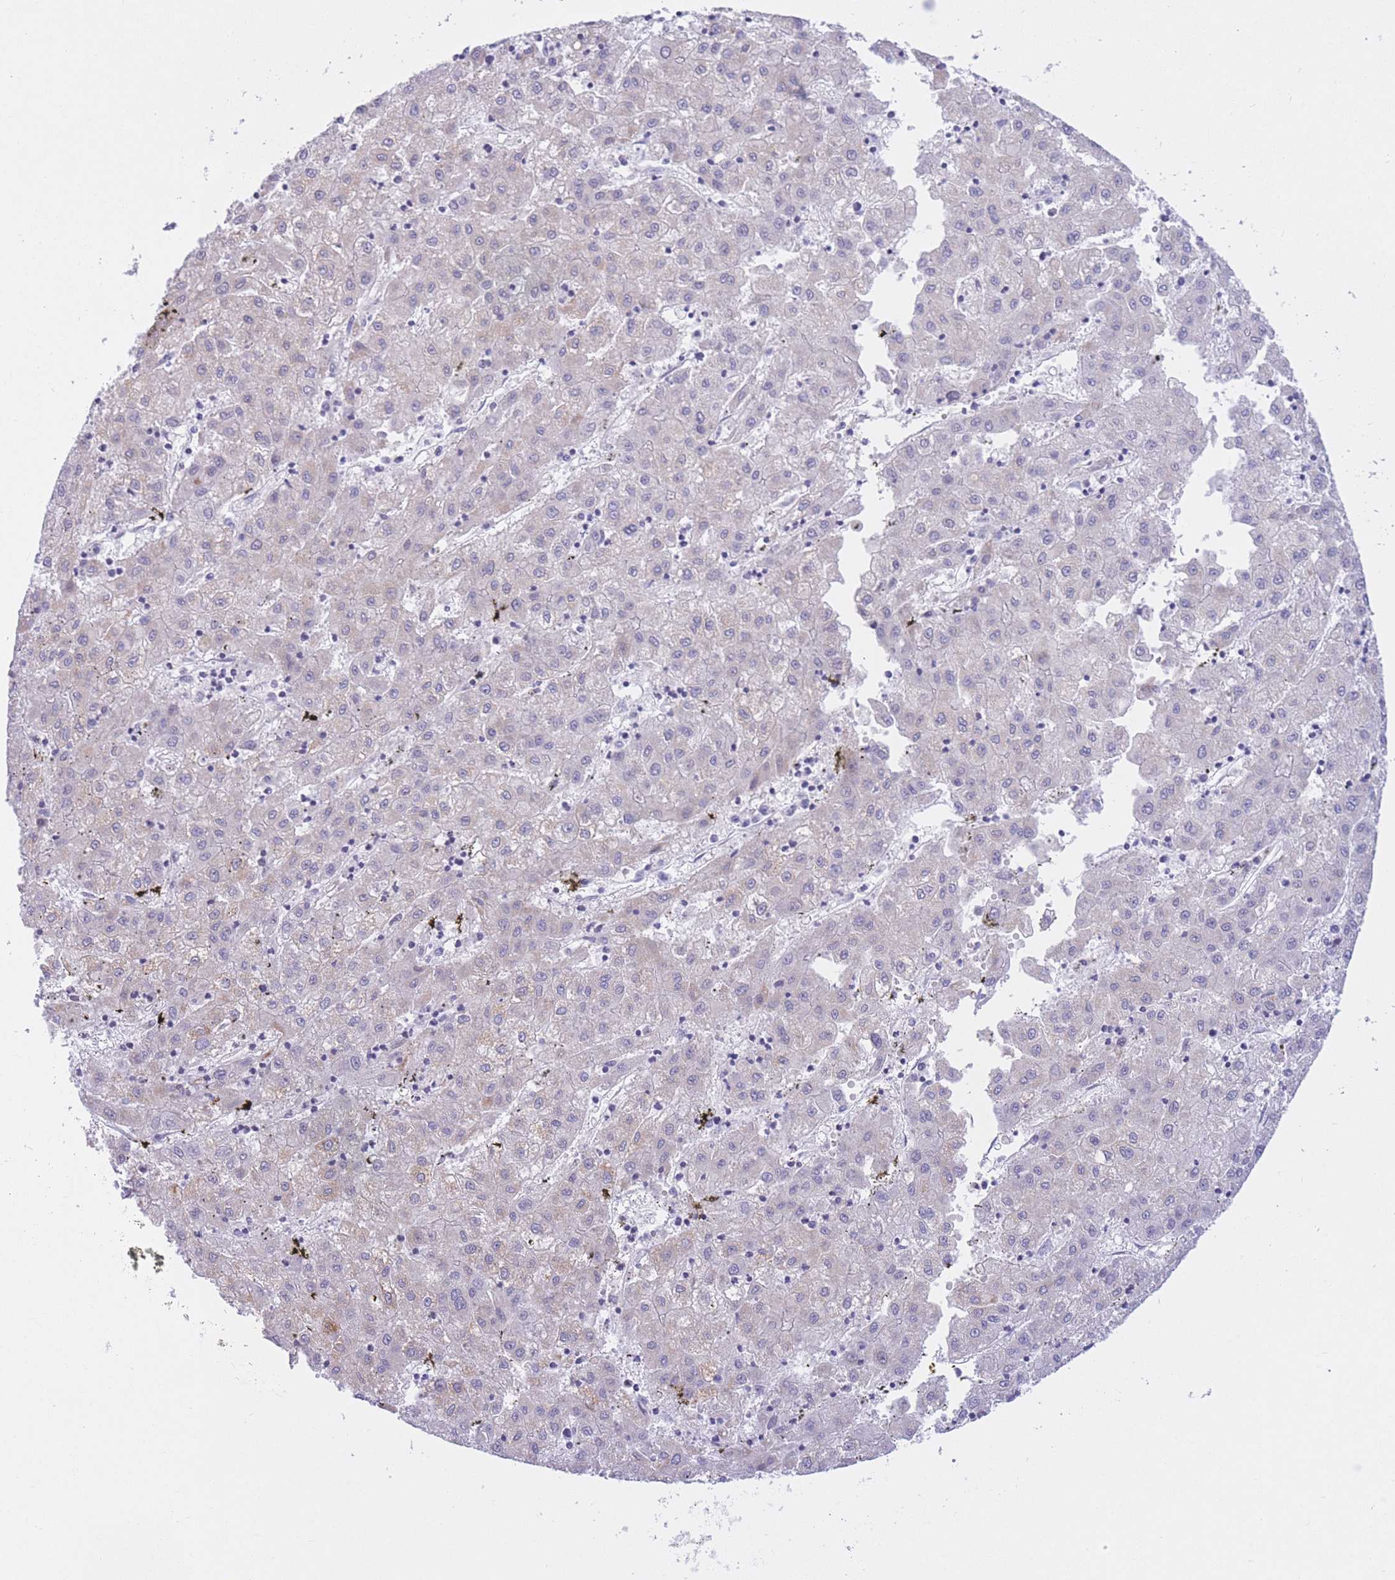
{"staining": {"intensity": "negative", "quantity": "none", "location": "none"}, "tissue": "liver cancer", "cell_type": "Tumor cells", "image_type": "cancer", "snomed": [{"axis": "morphology", "description": "Carcinoma, Hepatocellular, NOS"}, {"axis": "topography", "description": "Liver"}], "caption": "Liver cancer stained for a protein using IHC shows no expression tumor cells.", "gene": "RPL39L", "patient": {"sex": "male", "age": 72}}